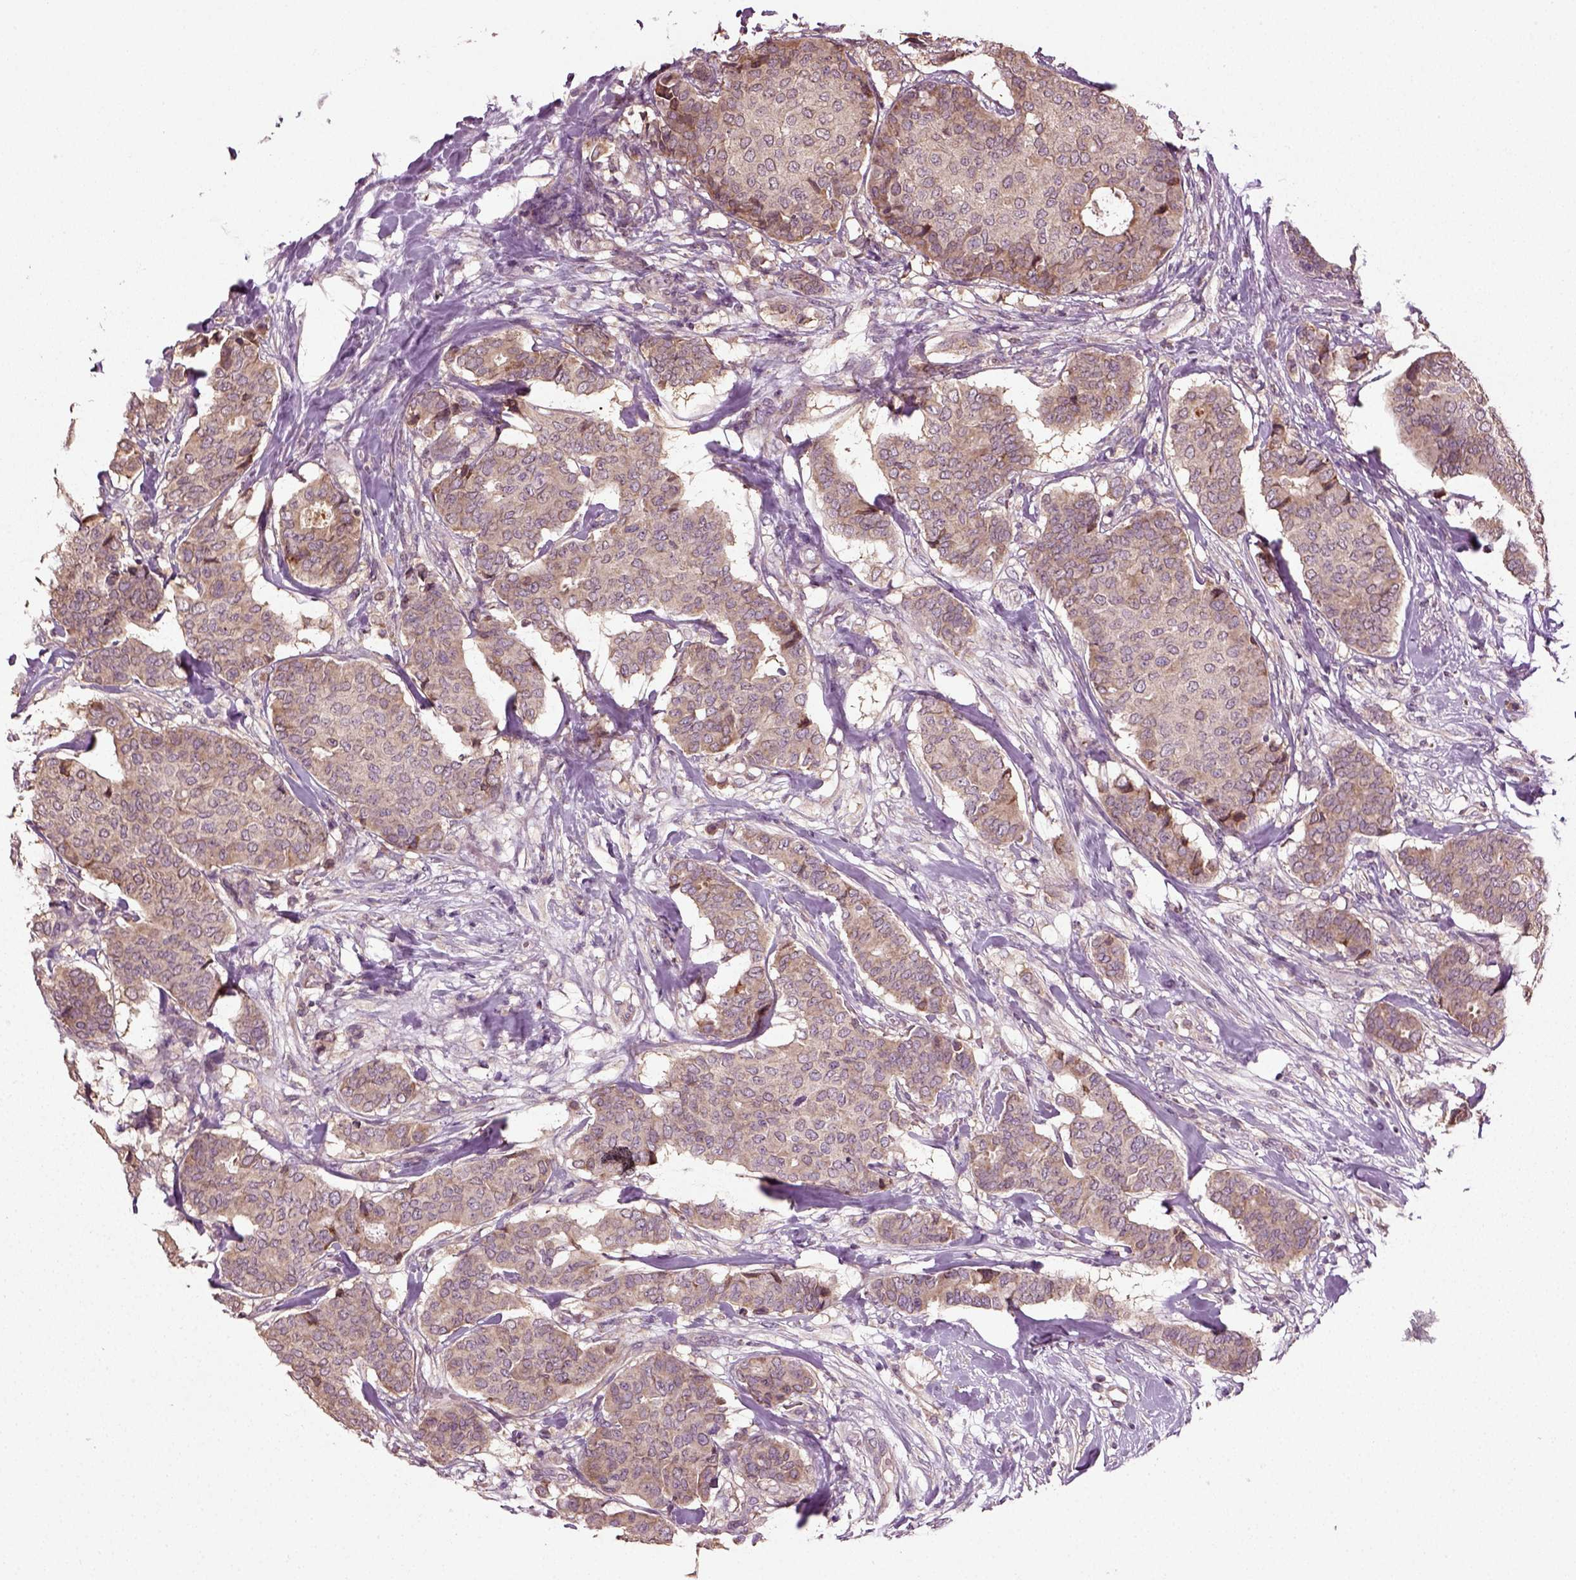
{"staining": {"intensity": "moderate", "quantity": "25%-75%", "location": "cytoplasmic/membranous"}, "tissue": "breast cancer", "cell_type": "Tumor cells", "image_type": "cancer", "snomed": [{"axis": "morphology", "description": "Duct carcinoma"}, {"axis": "topography", "description": "Breast"}], "caption": "This photomicrograph shows breast cancer stained with IHC to label a protein in brown. The cytoplasmic/membranous of tumor cells show moderate positivity for the protein. Nuclei are counter-stained blue.", "gene": "ERV3-1", "patient": {"sex": "female", "age": 75}}